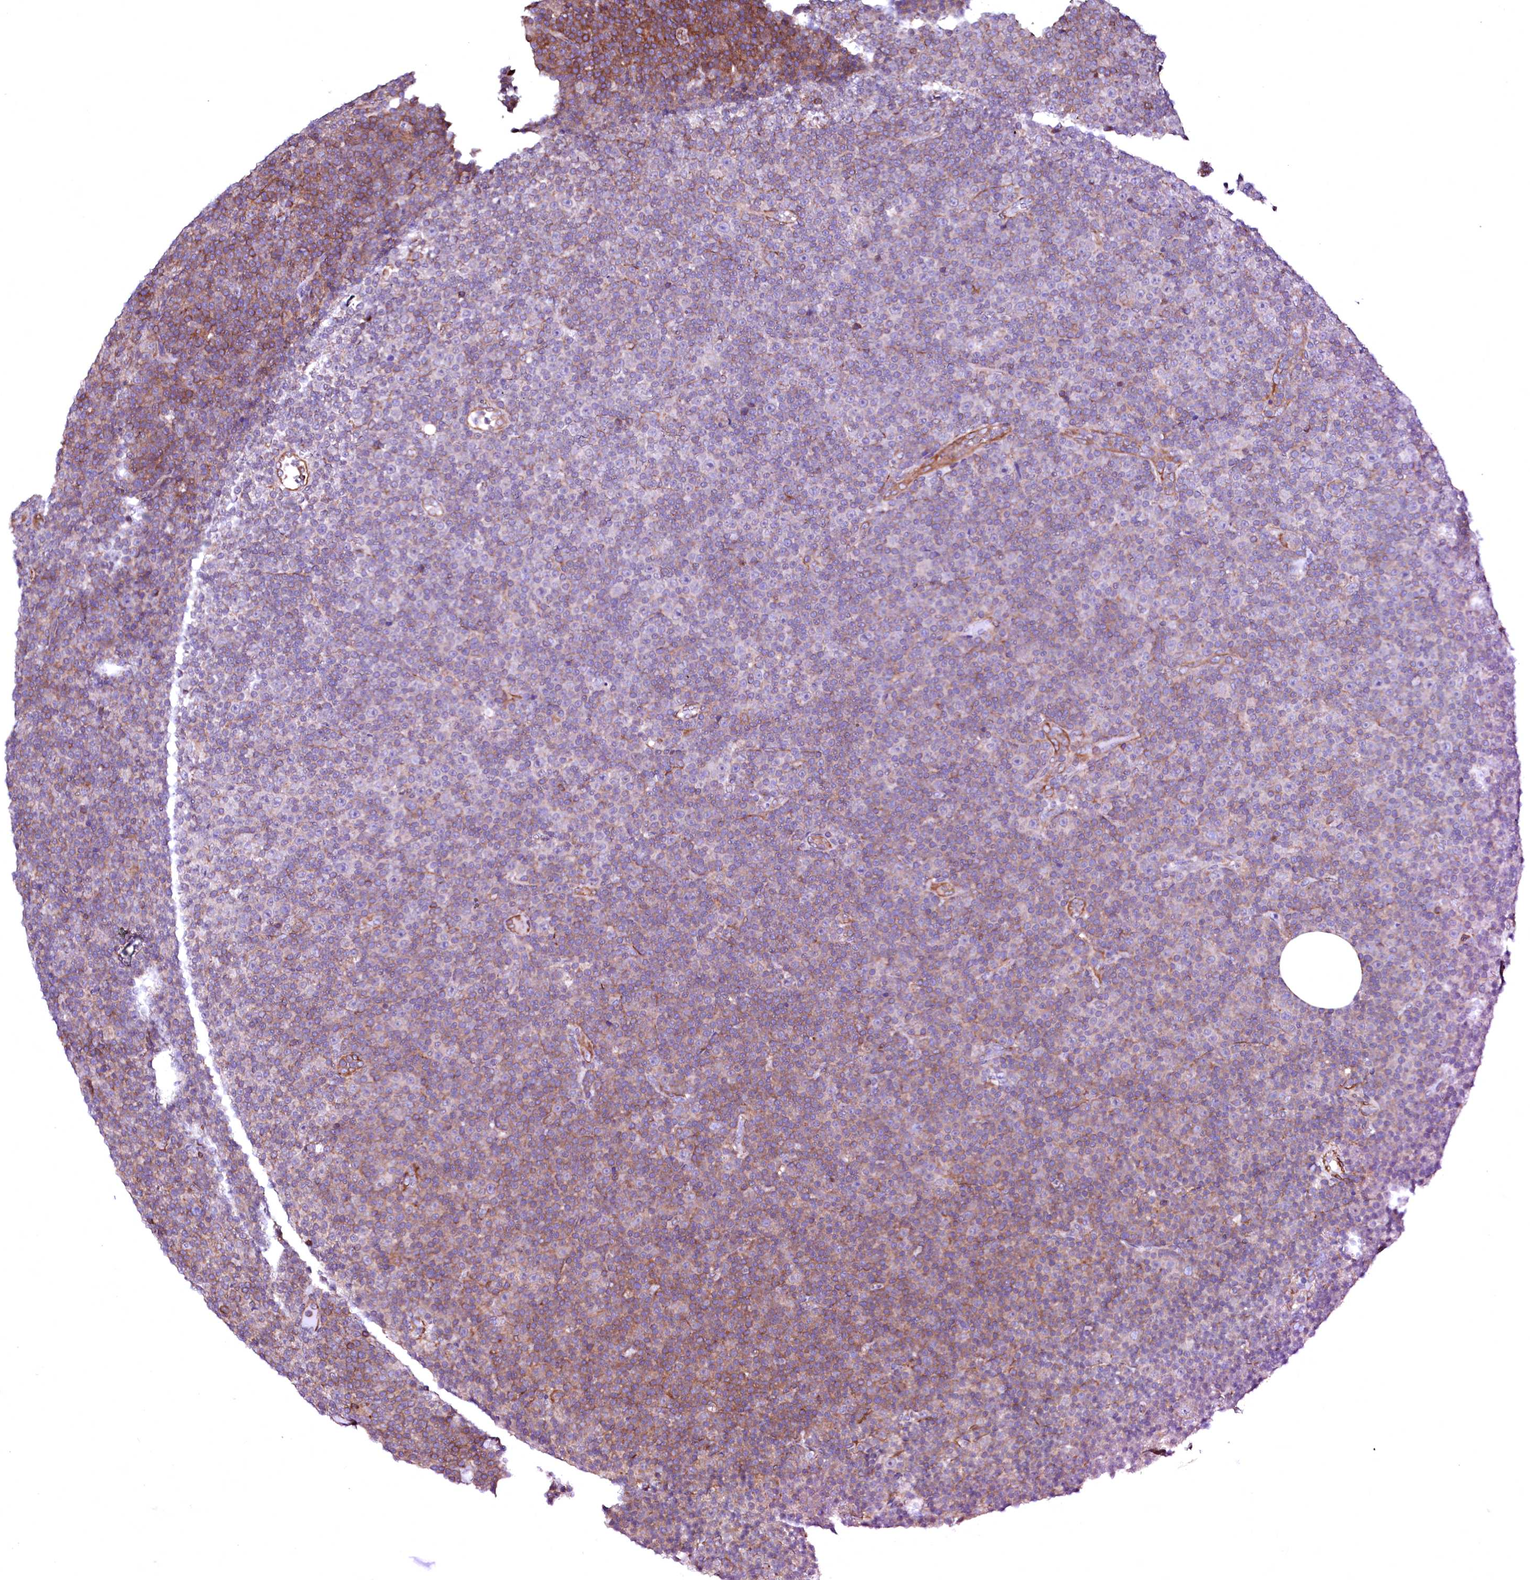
{"staining": {"intensity": "weak", "quantity": "25%-75%", "location": "cytoplasmic/membranous"}, "tissue": "lymphoma", "cell_type": "Tumor cells", "image_type": "cancer", "snomed": [{"axis": "morphology", "description": "Malignant lymphoma, non-Hodgkin's type, Low grade"}, {"axis": "topography", "description": "Lymph node"}], "caption": "There is low levels of weak cytoplasmic/membranous positivity in tumor cells of lymphoma, as demonstrated by immunohistochemical staining (brown color).", "gene": "GPR176", "patient": {"sex": "female", "age": 67}}